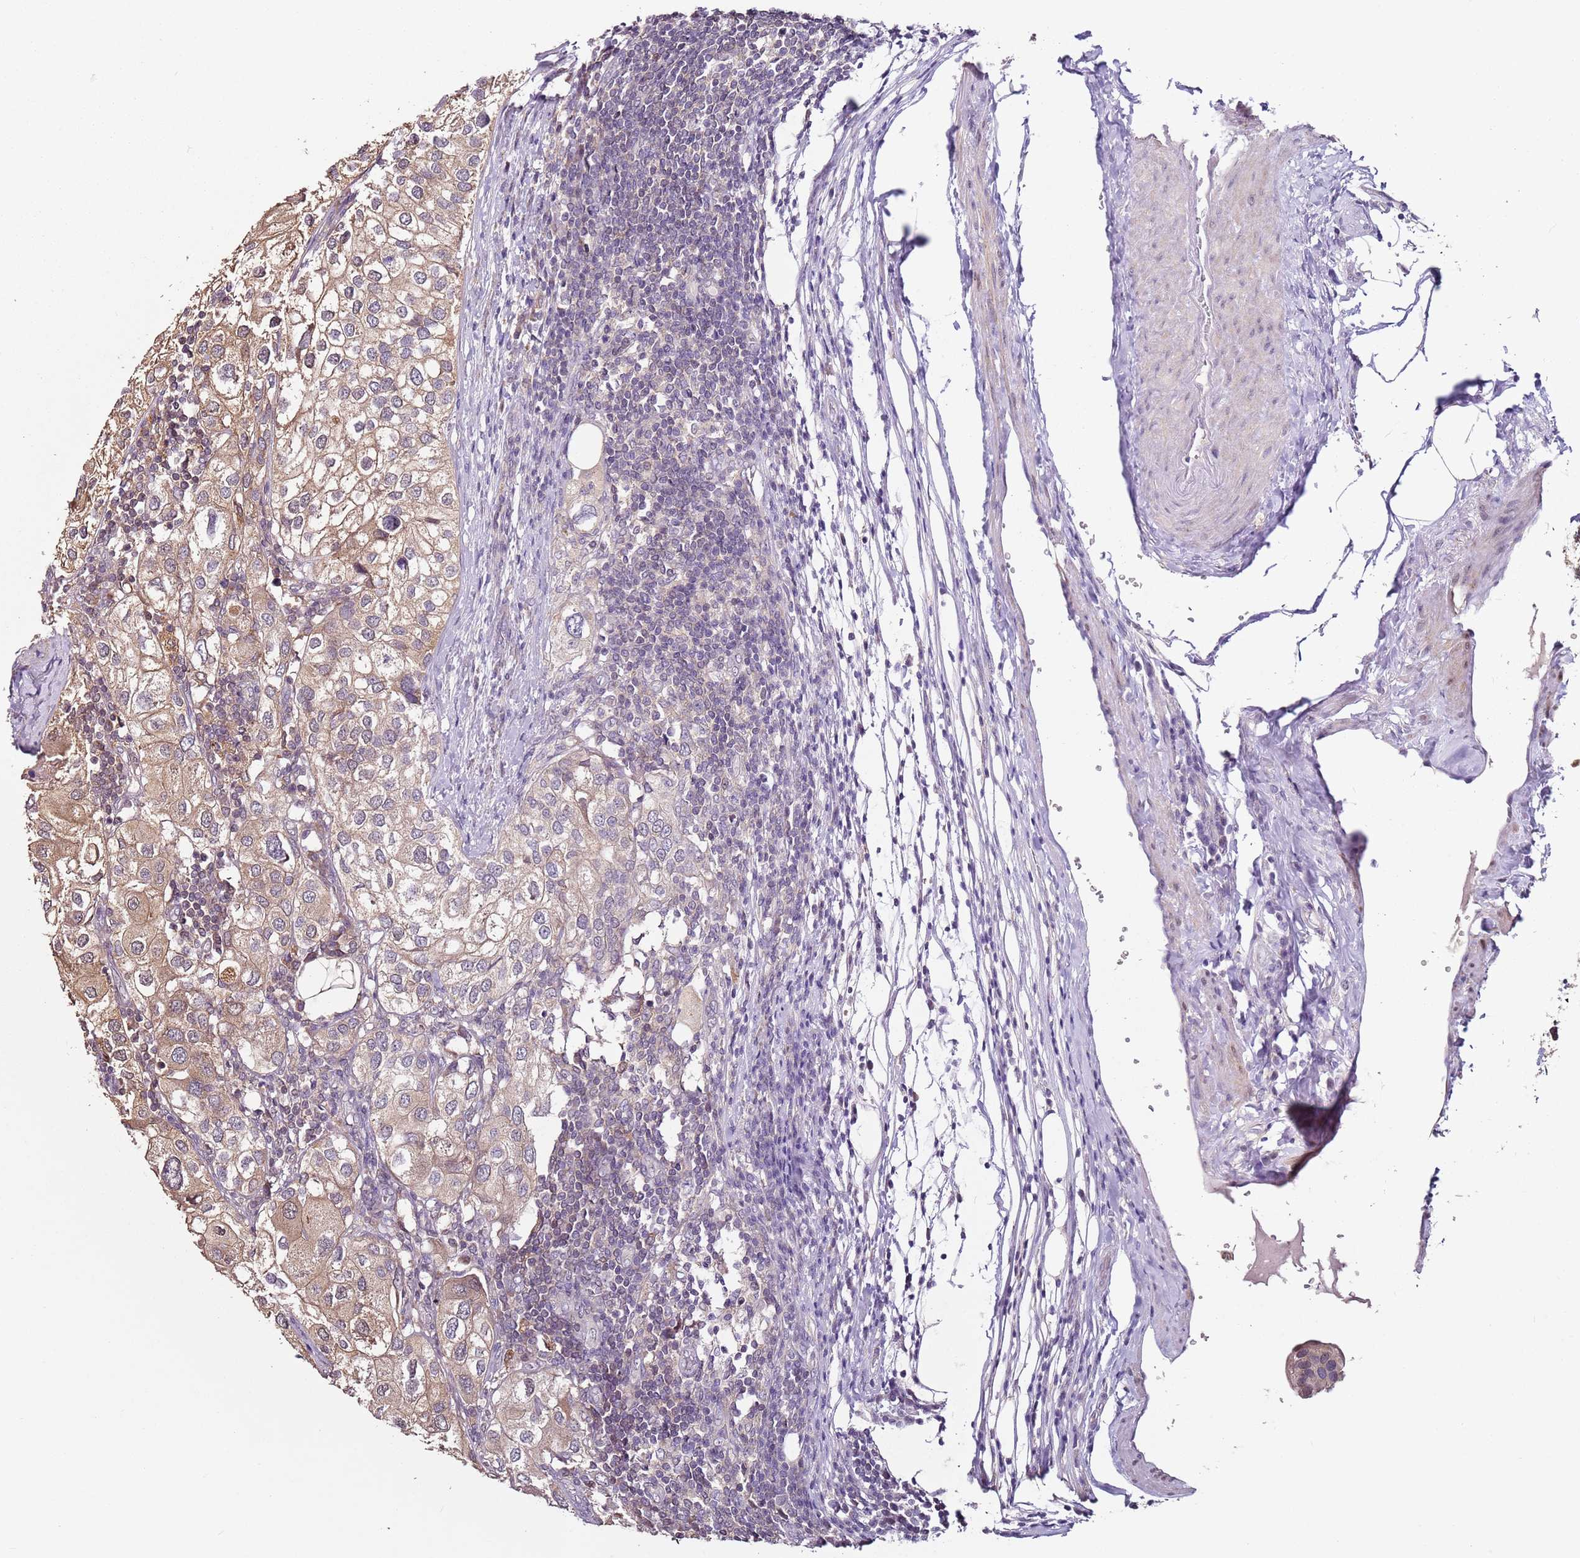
{"staining": {"intensity": "weak", "quantity": ">75%", "location": "cytoplasmic/membranous"}, "tissue": "urothelial cancer", "cell_type": "Tumor cells", "image_type": "cancer", "snomed": [{"axis": "morphology", "description": "Urothelial carcinoma, High grade"}, {"axis": "topography", "description": "Urinary bladder"}], "caption": "This is an image of IHC staining of urothelial cancer, which shows weak positivity in the cytoplasmic/membranous of tumor cells.", "gene": "MDH1", "patient": {"sex": "male", "age": 64}}